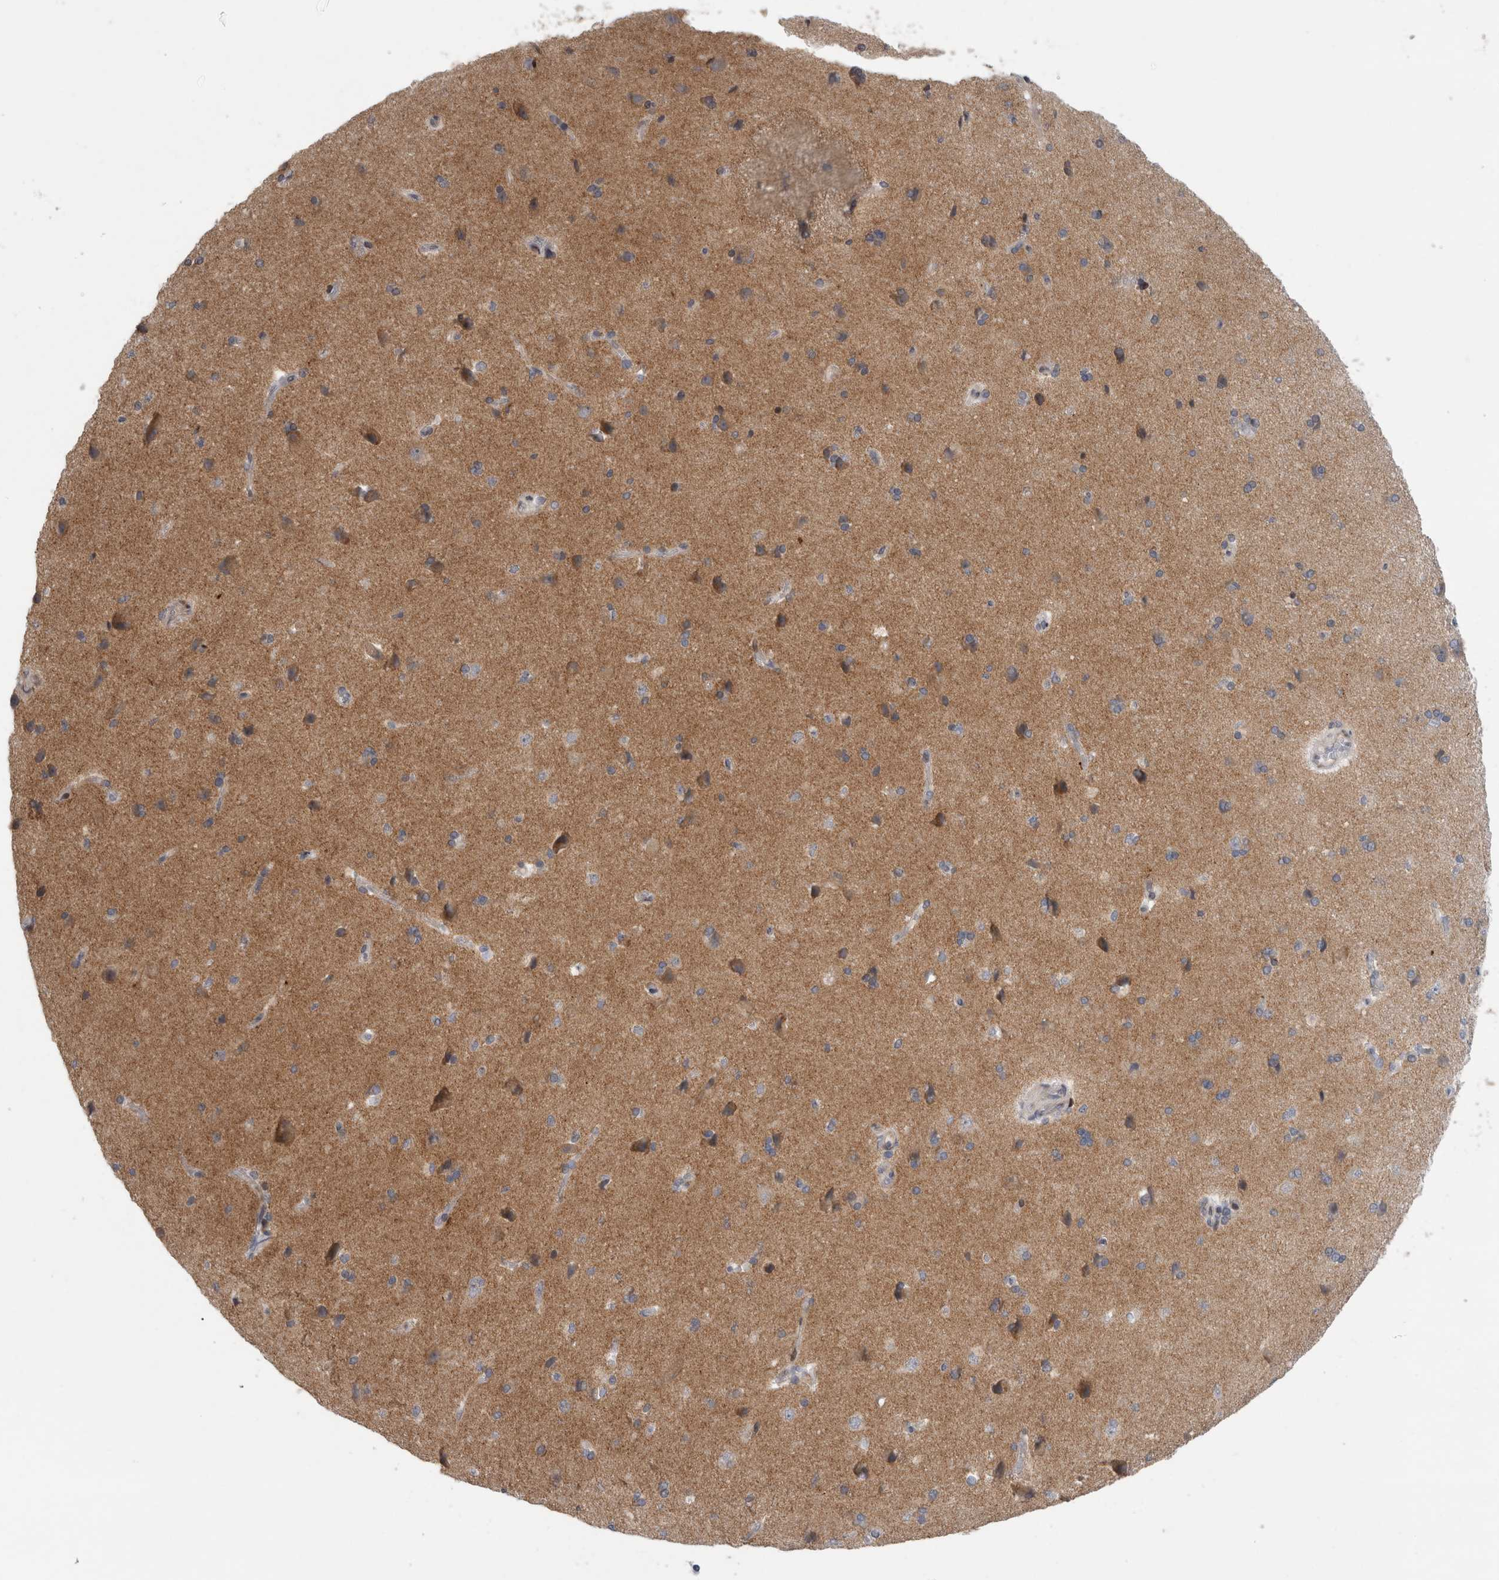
{"staining": {"intensity": "negative", "quantity": "none", "location": "none"}, "tissue": "cerebral cortex", "cell_type": "Endothelial cells", "image_type": "normal", "snomed": [{"axis": "morphology", "description": "Normal tissue, NOS"}, {"axis": "topography", "description": "Cerebral cortex"}], "caption": "DAB (3,3'-diaminobenzidine) immunohistochemical staining of unremarkable human cerebral cortex demonstrates no significant staining in endothelial cells. Brightfield microscopy of immunohistochemistry (IHC) stained with DAB (3,3'-diaminobenzidine) (brown) and hematoxylin (blue), captured at high magnification.", "gene": "UTP25", "patient": {"sex": "male", "age": 62}}